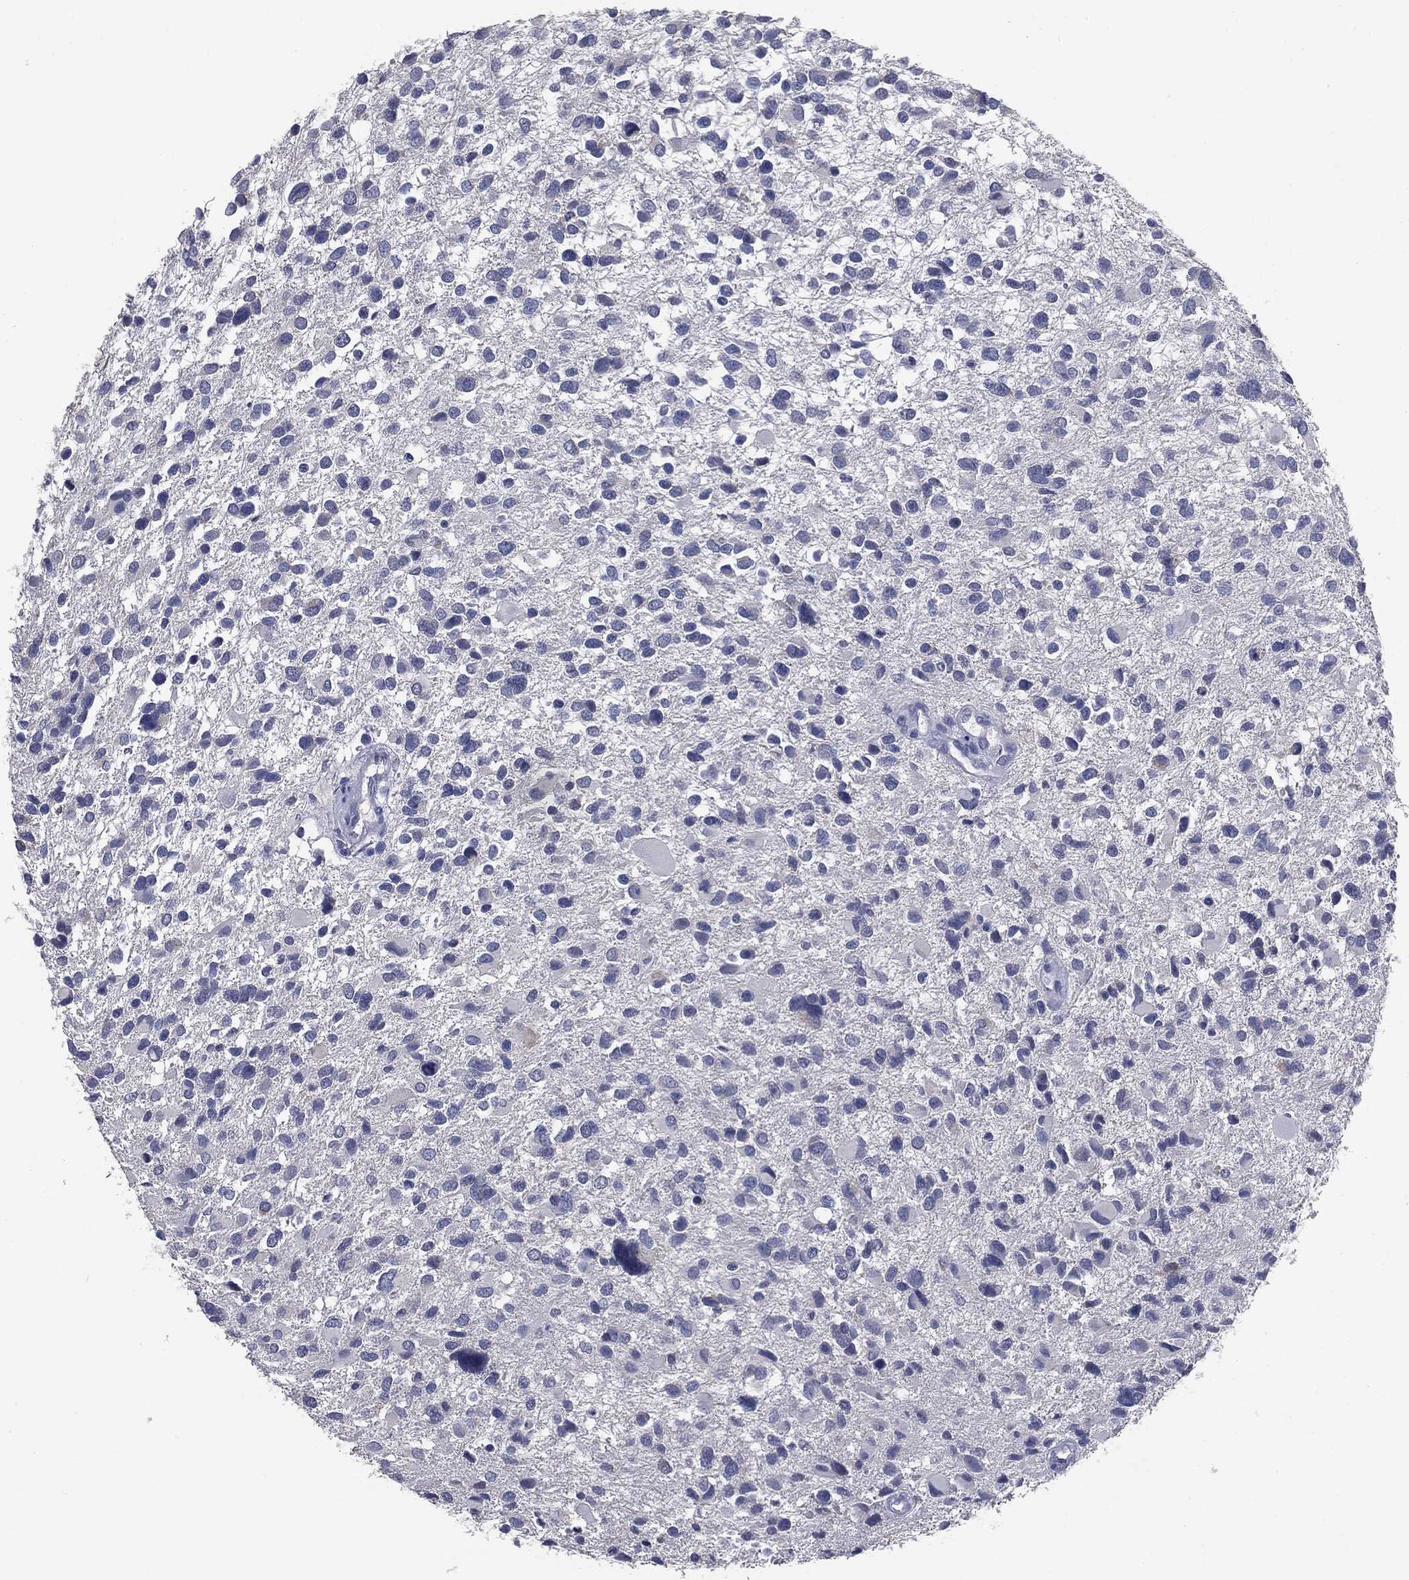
{"staining": {"intensity": "negative", "quantity": "none", "location": "none"}, "tissue": "glioma", "cell_type": "Tumor cells", "image_type": "cancer", "snomed": [{"axis": "morphology", "description": "Glioma, malignant, Low grade"}, {"axis": "topography", "description": "Brain"}], "caption": "Immunohistochemistry photomicrograph of neoplastic tissue: human glioma stained with DAB (3,3'-diaminobenzidine) exhibits no significant protein expression in tumor cells.", "gene": "MUC1", "patient": {"sex": "female", "age": 32}}